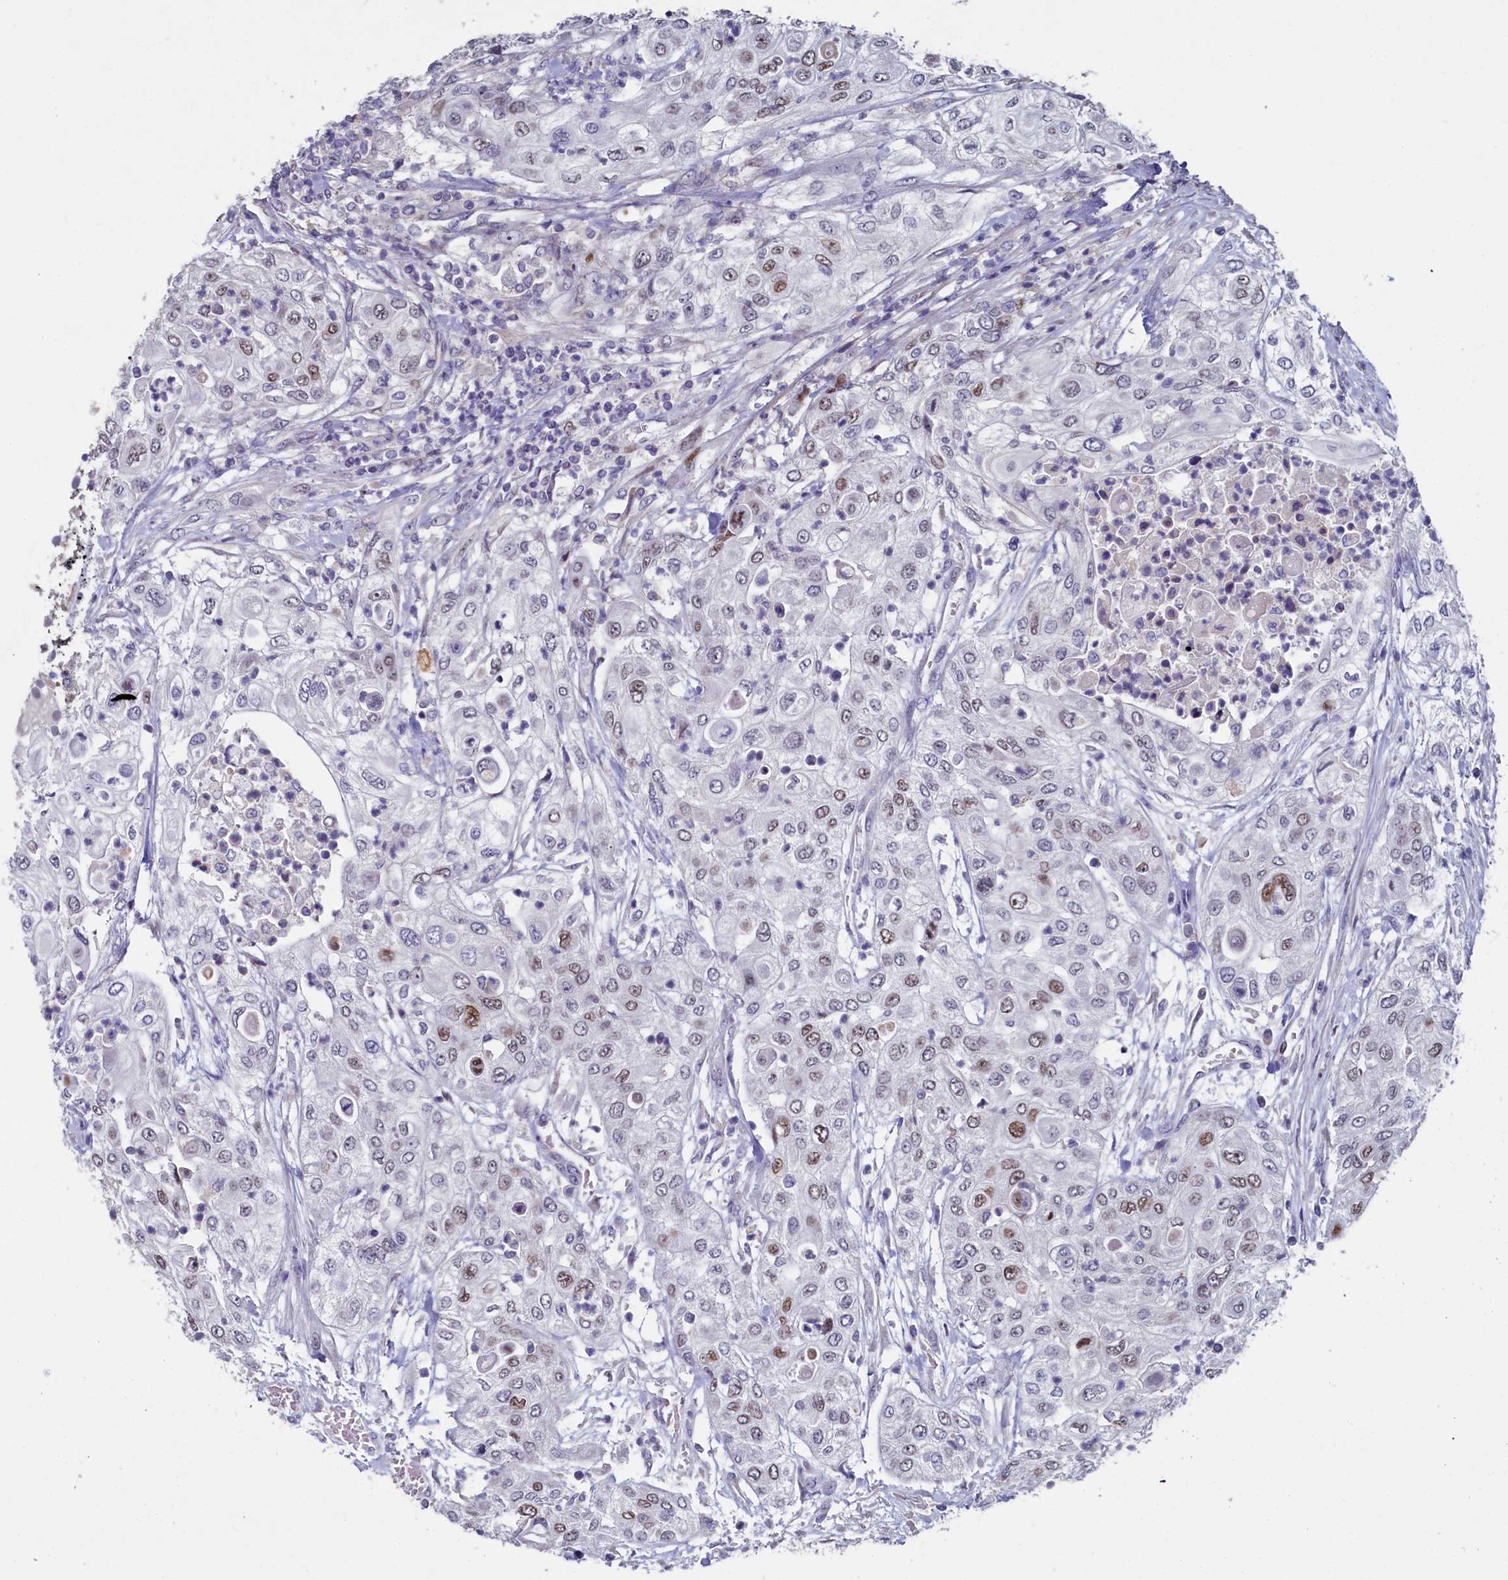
{"staining": {"intensity": "moderate", "quantity": "<25%", "location": "nuclear"}, "tissue": "urothelial cancer", "cell_type": "Tumor cells", "image_type": "cancer", "snomed": [{"axis": "morphology", "description": "Urothelial carcinoma, High grade"}, {"axis": "topography", "description": "Urinary bladder"}], "caption": "Immunohistochemistry (IHC) image of neoplastic tissue: human high-grade urothelial carcinoma stained using immunohistochemistry reveals low levels of moderate protein expression localized specifically in the nuclear of tumor cells, appearing as a nuclear brown color.", "gene": "ASXL3", "patient": {"sex": "female", "age": 79}}